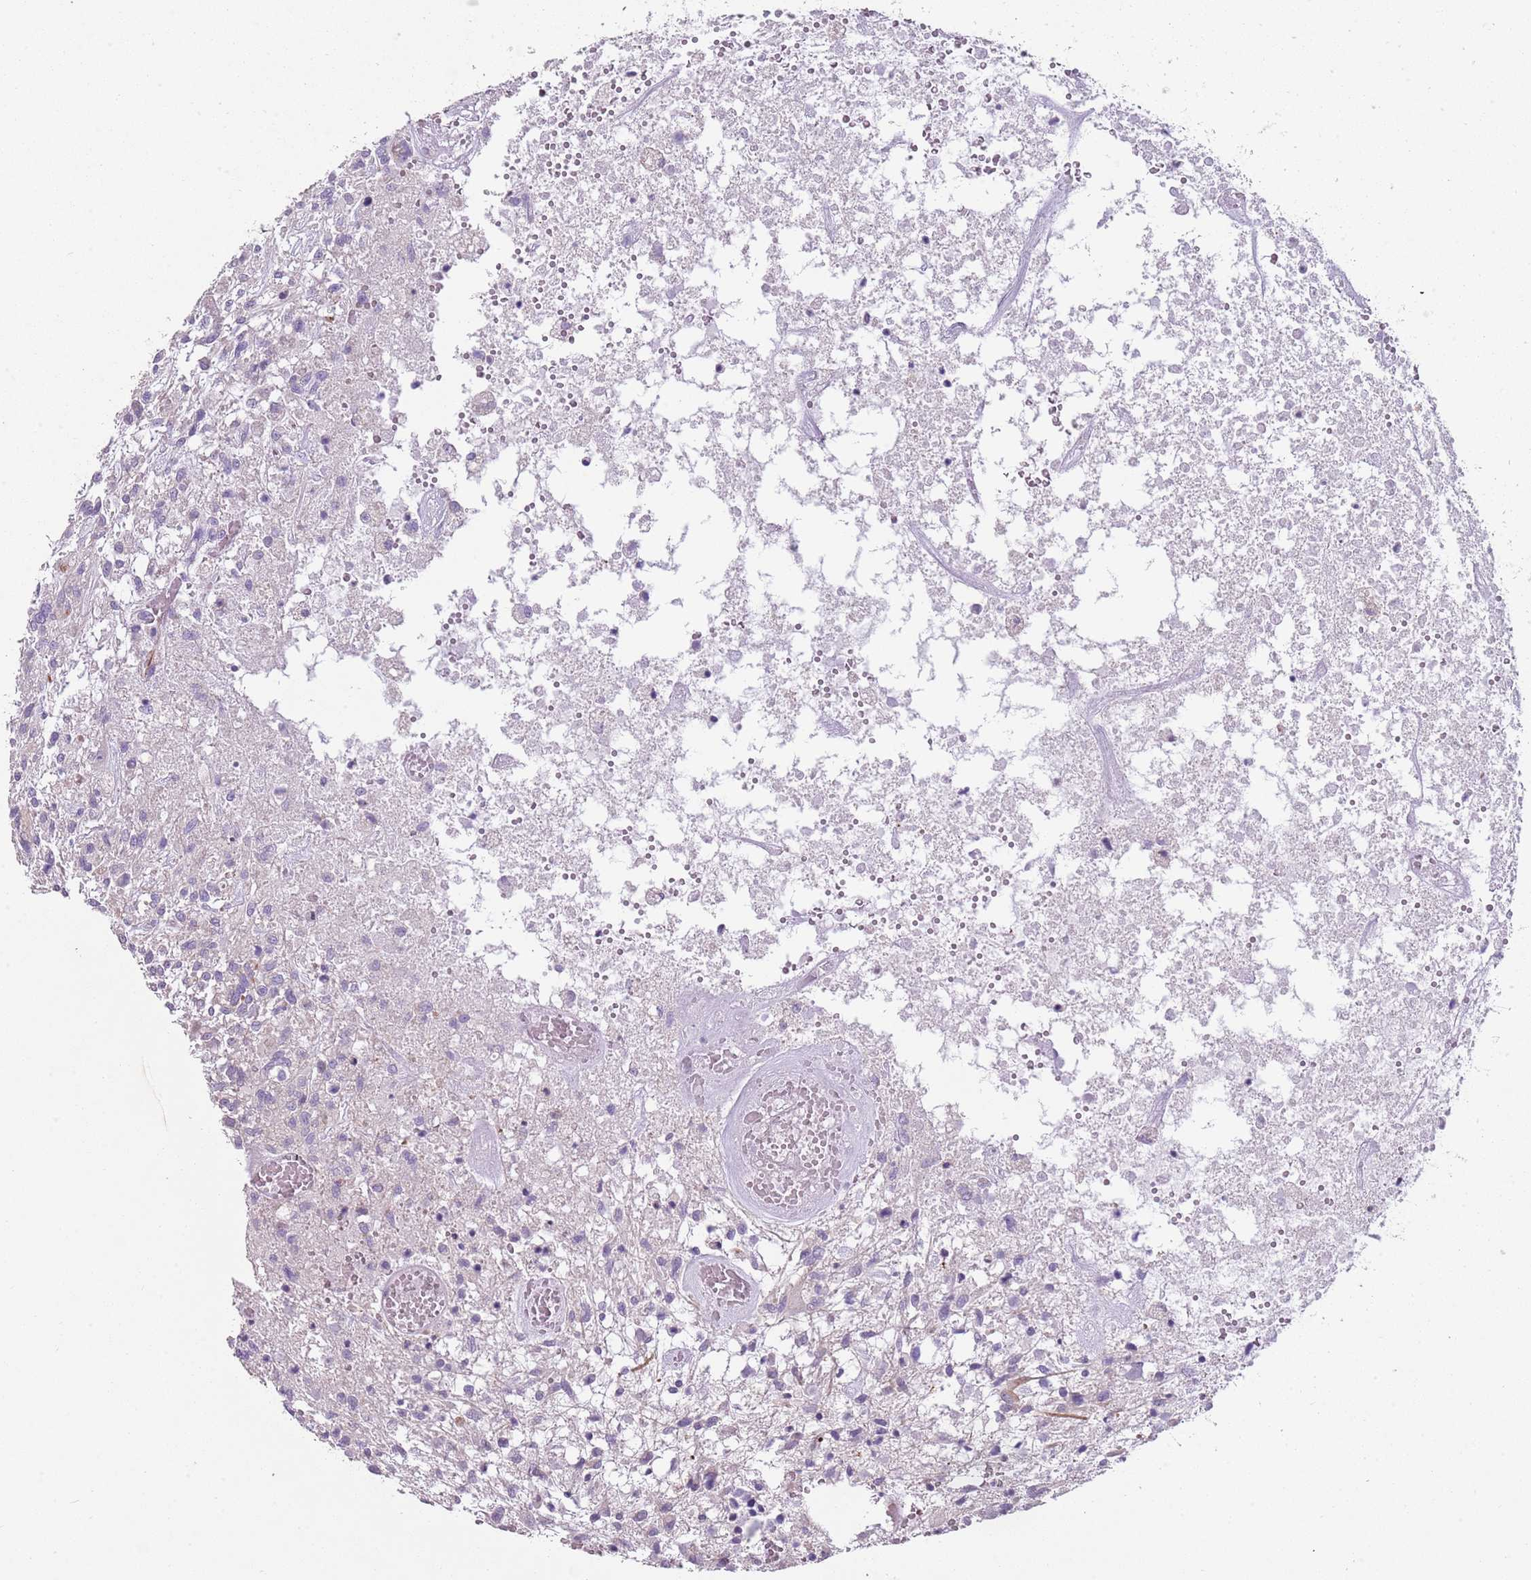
{"staining": {"intensity": "negative", "quantity": "none", "location": "none"}, "tissue": "glioma", "cell_type": "Tumor cells", "image_type": "cancer", "snomed": [{"axis": "morphology", "description": "Glioma, malignant, High grade"}, {"axis": "topography", "description": "Brain"}], "caption": "This is an immunohistochemistry photomicrograph of human malignant high-grade glioma. There is no staining in tumor cells.", "gene": "ZNF583", "patient": {"sex": "male", "age": 47}}